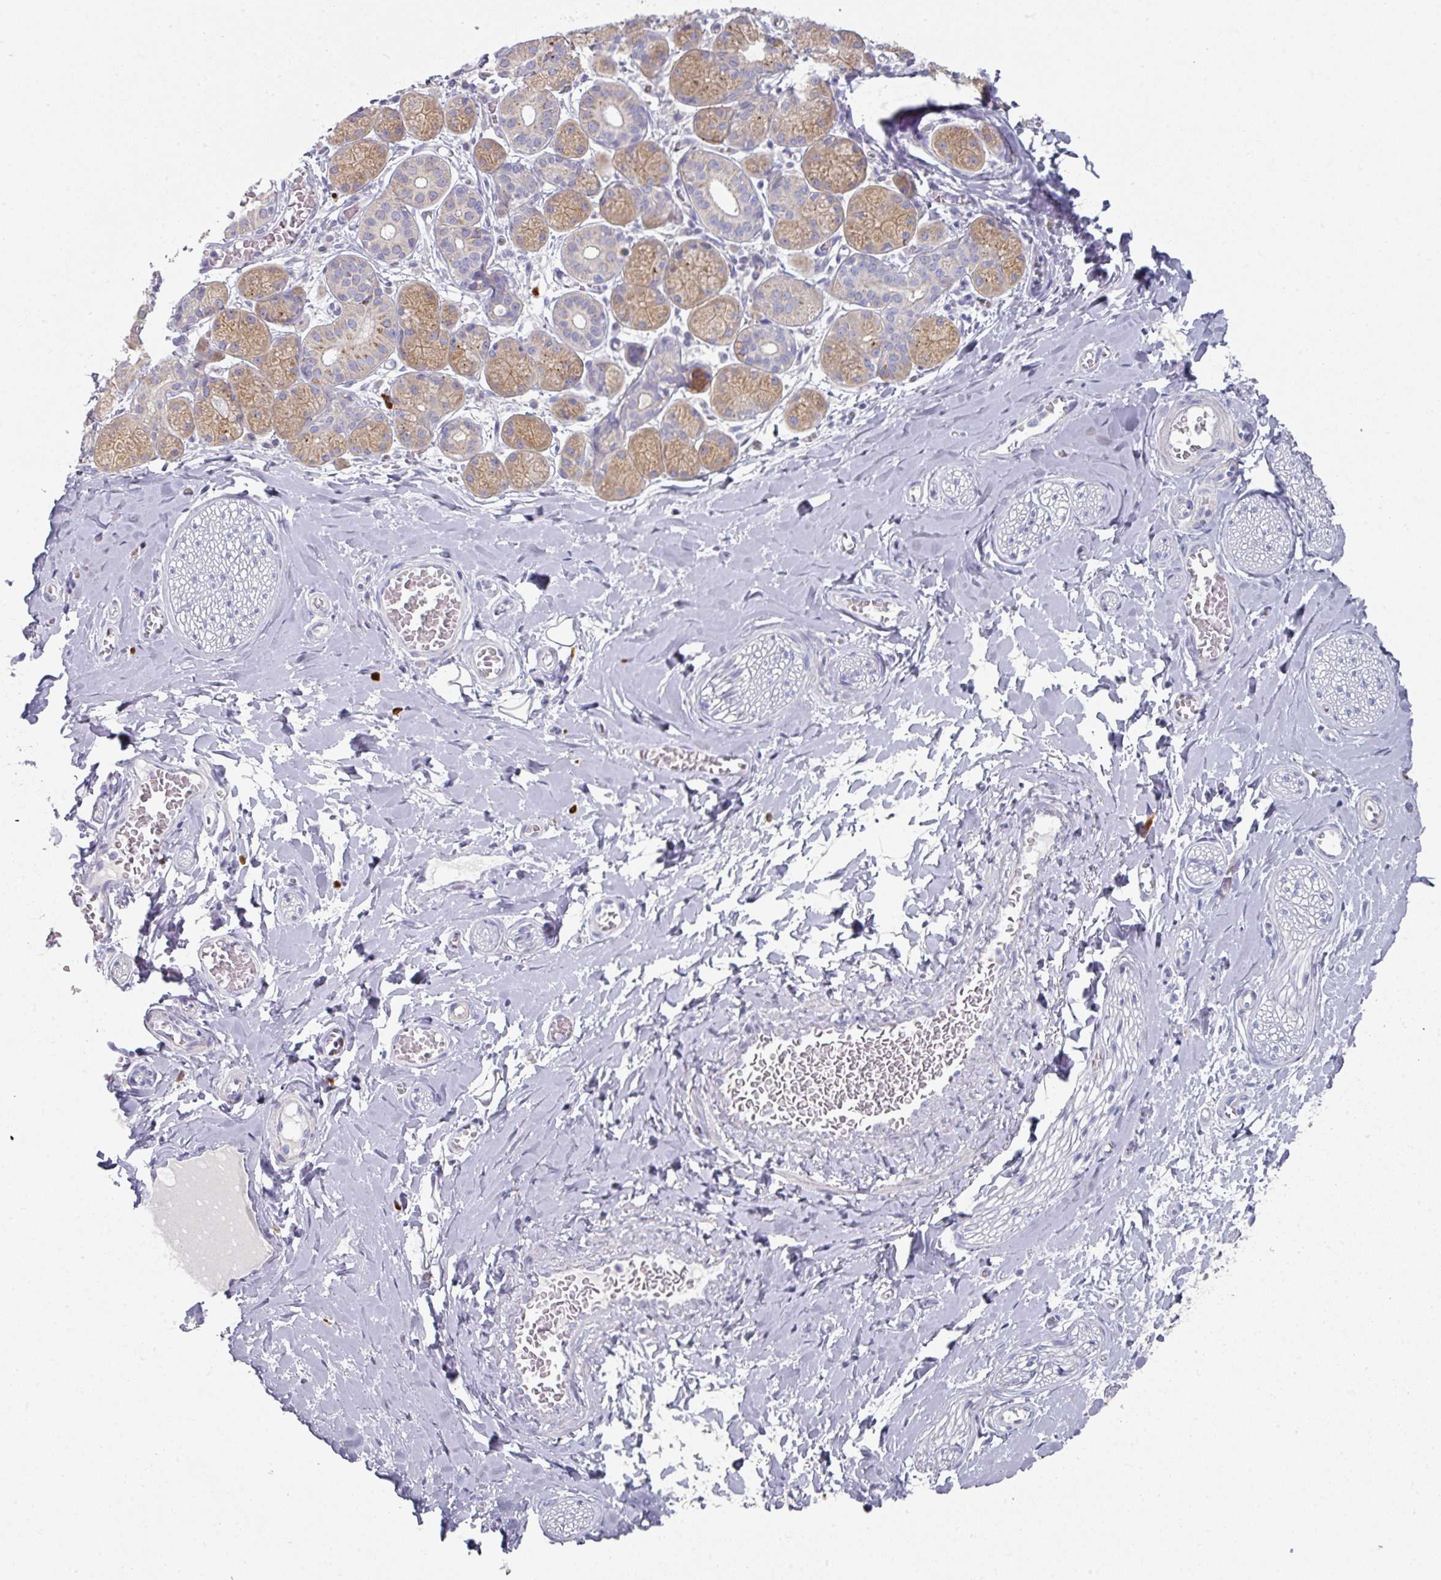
{"staining": {"intensity": "negative", "quantity": "none", "location": "none"}, "tissue": "adipose tissue", "cell_type": "Adipocytes", "image_type": "normal", "snomed": [{"axis": "morphology", "description": "Normal tissue, NOS"}, {"axis": "topography", "description": "Salivary gland"}, {"axis": "topography", "description": "Peripheral nerve tissue"}], "caption": "DAB (3,3'-diaminobenzidine) immunohistochemical staining of unremarkable human adipose tissue exhibits no significant positivity in adipocytes. (DAB immunohistochemistry, high magnification).", "gene": "NT5C1A", "patient": {"sex": "female", "age": 24}}